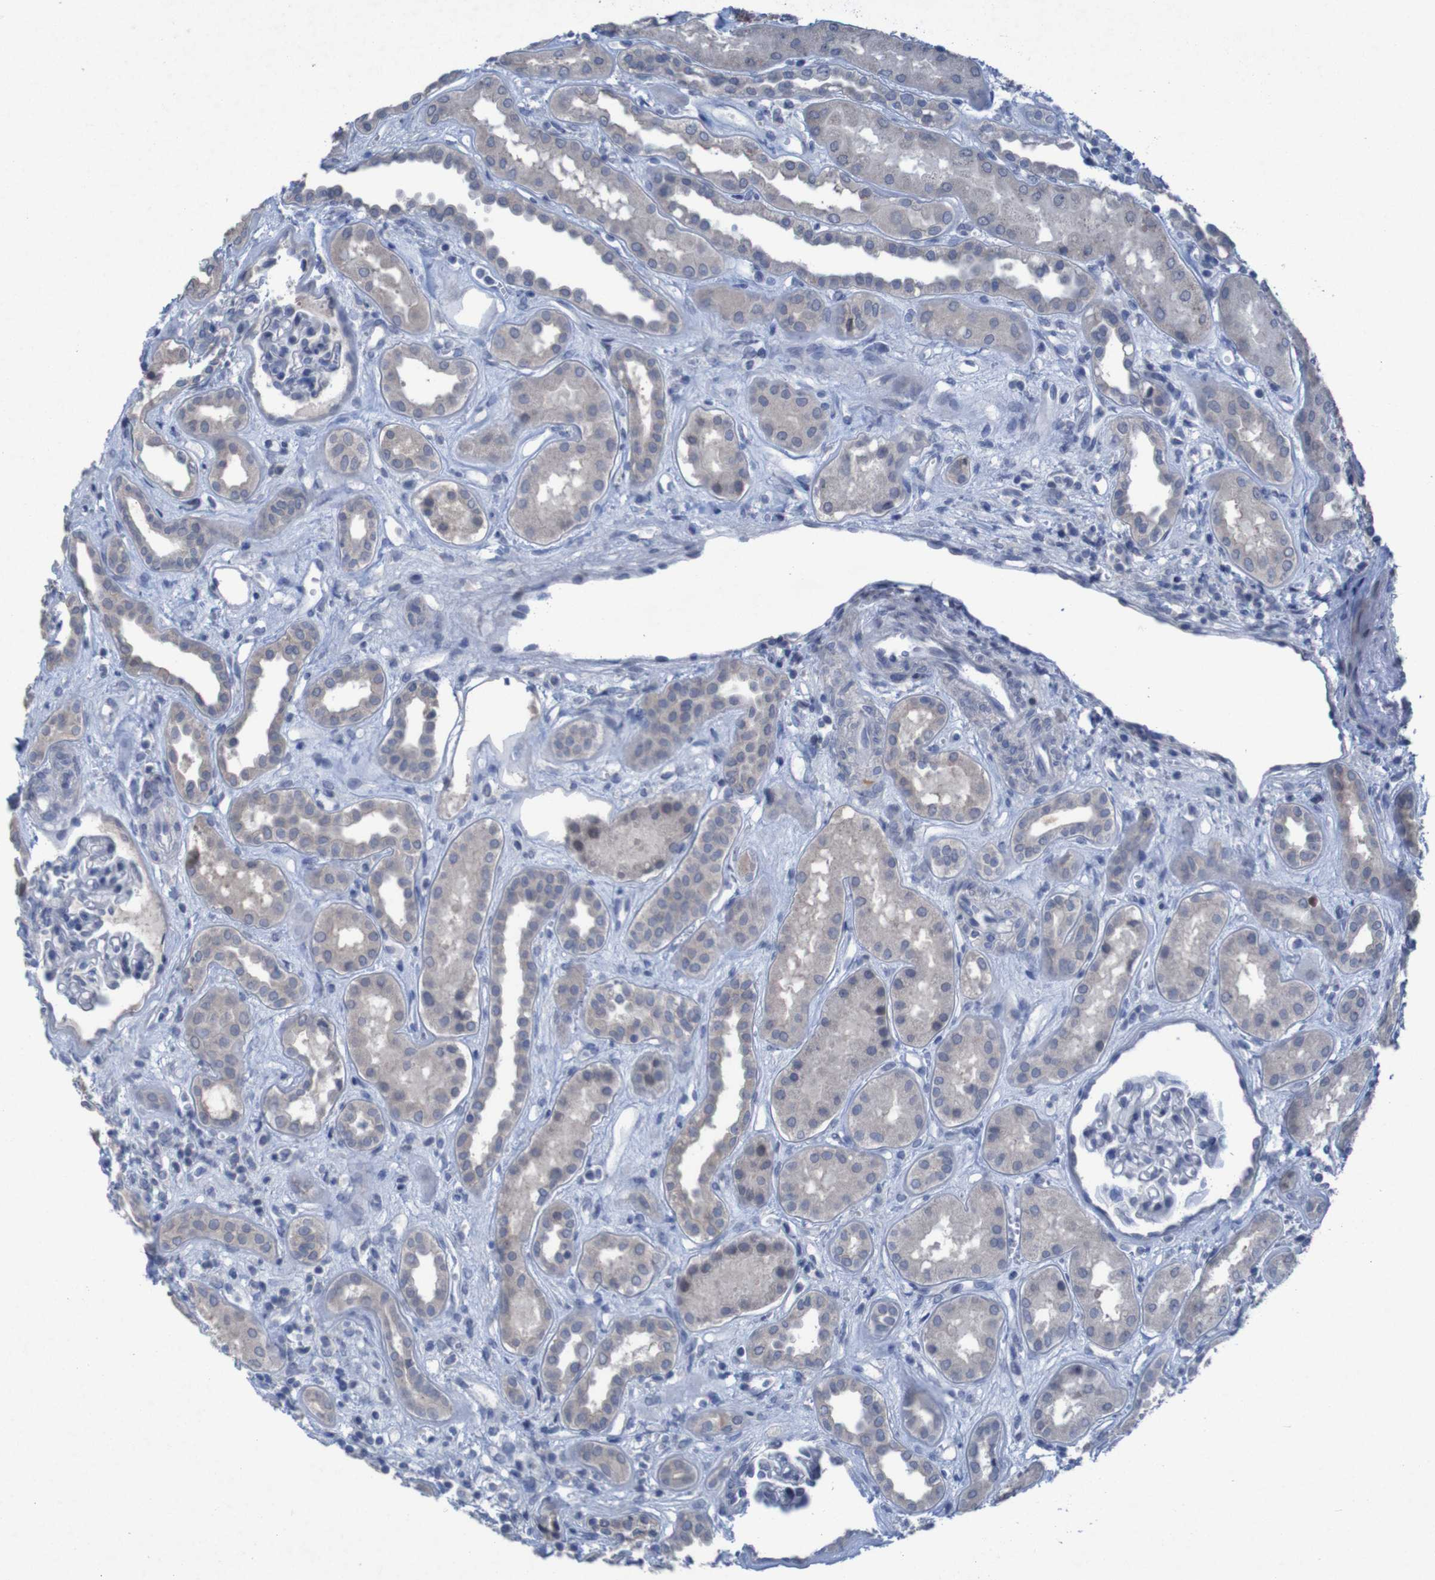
{"staining": {"intensity": "negative", "quantity": "none", "location": "none"}, "tissue": "kidney", "cell_type": "Cells in glomeruli", "image_type": "normal", "snomed": [{"axis": "morphology", "description": "Normal tissue, NOS"}, {"axis": "topography", "description": "Kidney"}], "caption": "Protein analysis of unremarkable kidney shows no significant positivity in cells in glomeruli.", "gene": "CLDN18", "patient": {"sex": "male", "age": 59}}